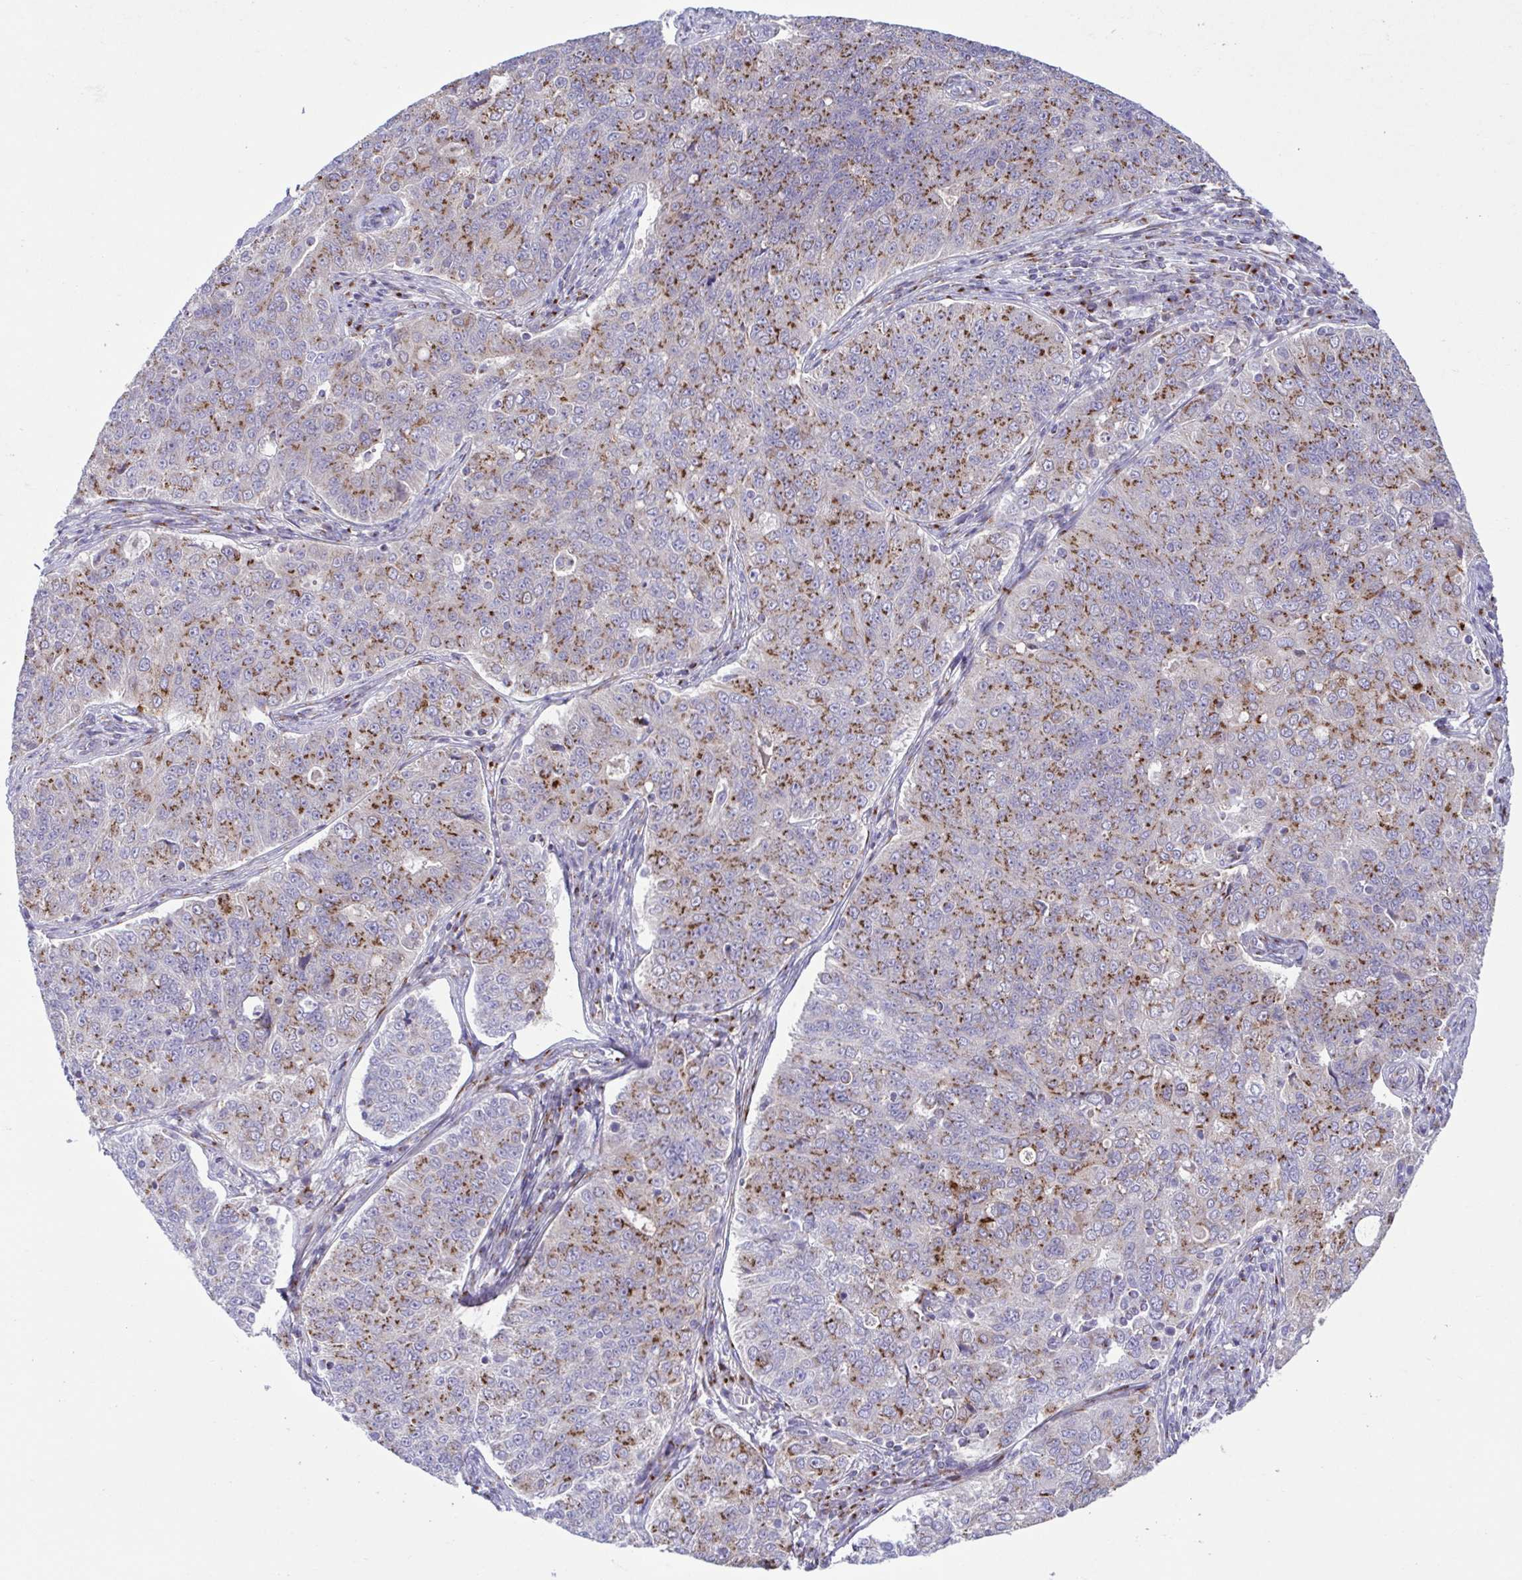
{"staining": {"intensity": "moderate", "quantity": "25%-75%", "location": "cytoplasmic/membranous"}, "tissue": "endometrial cancer", "cell_type": "Tumor cells", "image_type": "cancer", "snomed": [{"axis": "morphology", "description": "Adenocarcinoma, NOS"}, {"axis": "topography", "description": "Endometrium"}], "caption": "Immunohistochemical staining of human adenocarcinoma (endometrial) demonstrates medium levels of moderate cytoplasmic/membranous positivity in approximately 25%-75% of tumor cells. (DAB (3,3'-diaminobenzidine) IHC with brightfield microscopy, high magnification).", "gene": "COL17A1", "patient": {"sex": "female", "age": 43}}